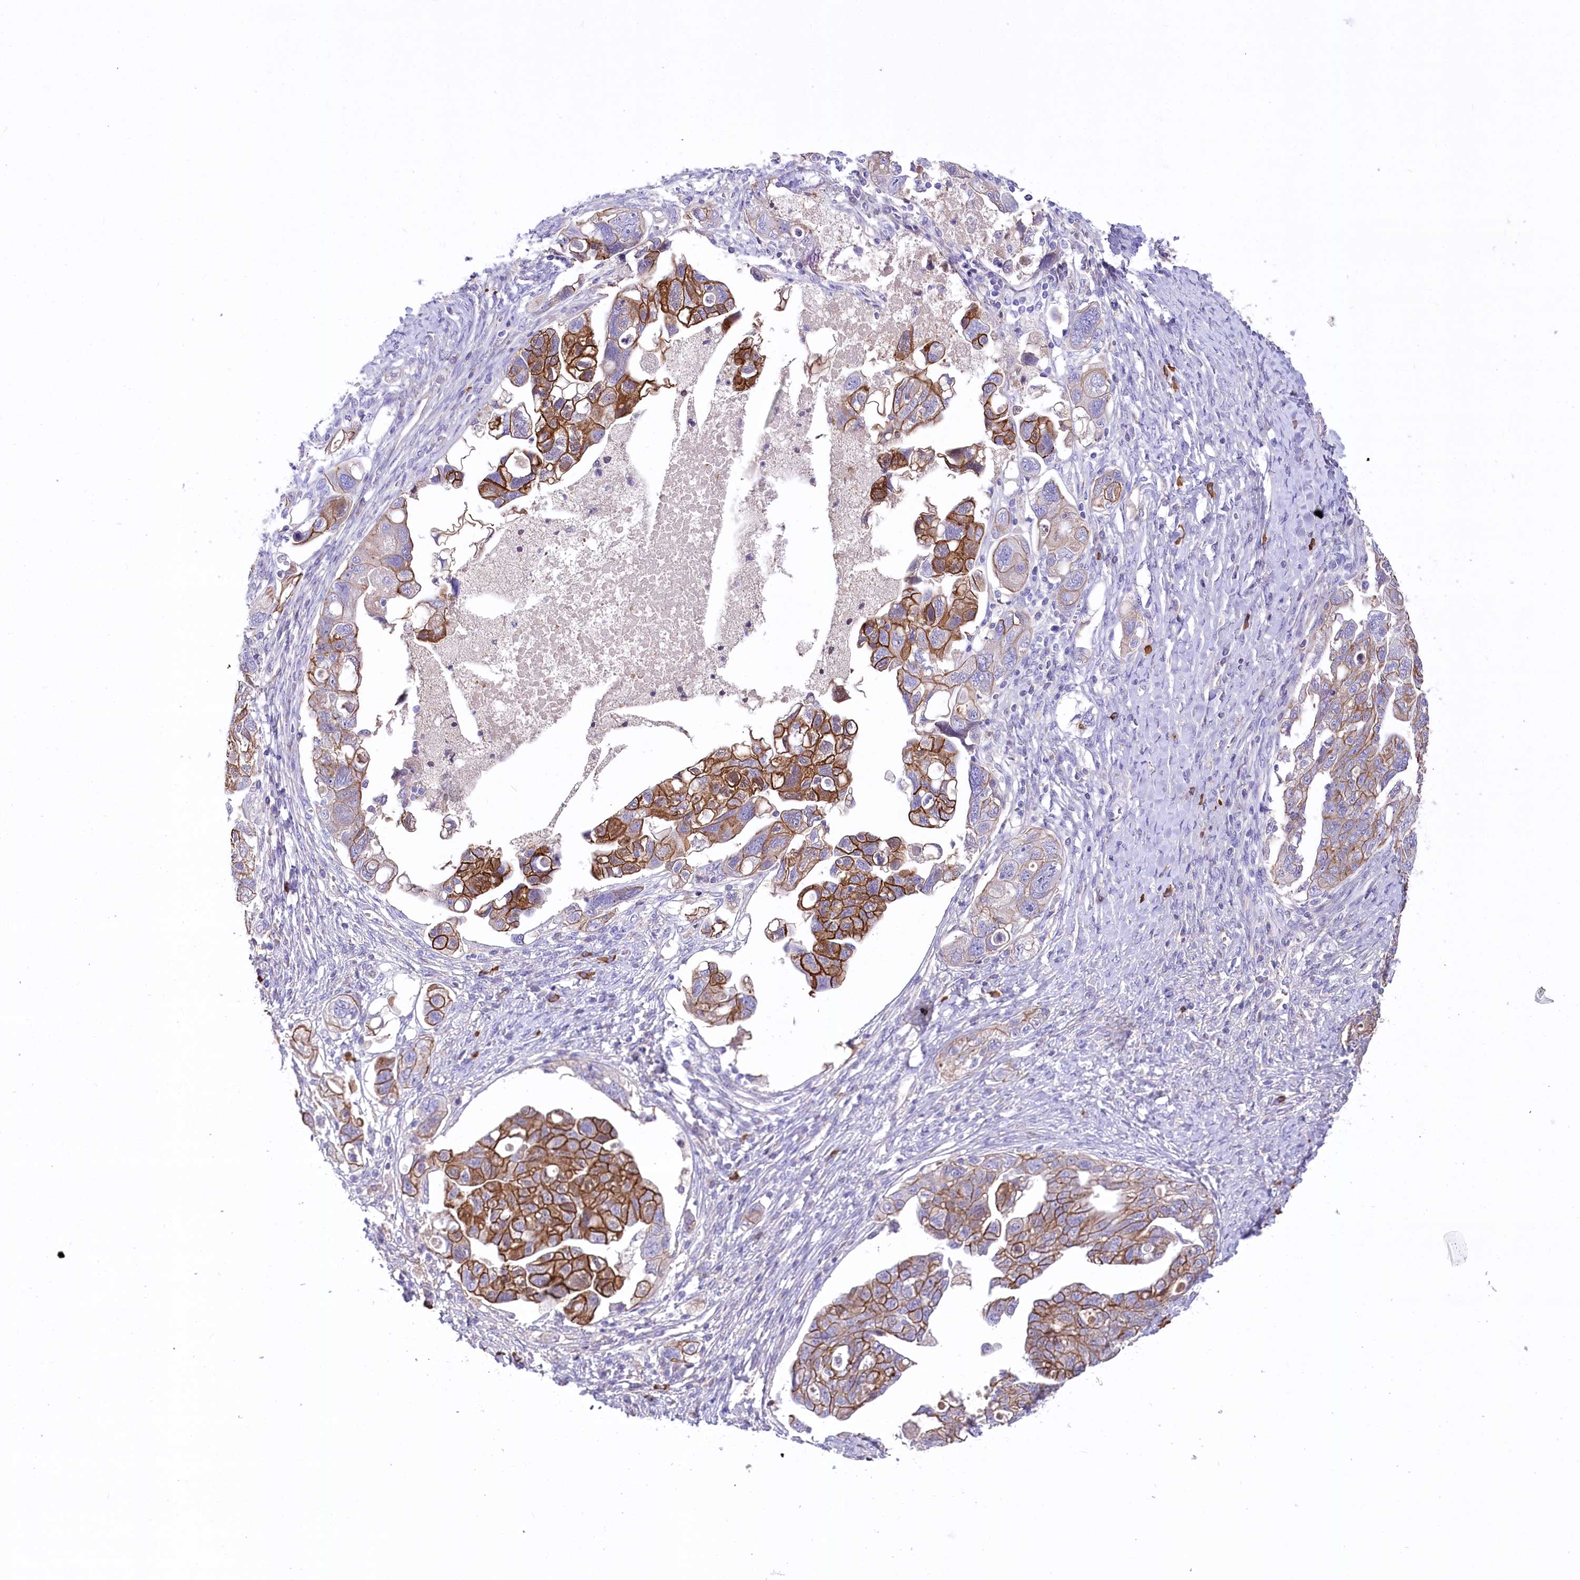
{"staining": {"intensity": "moderate", "quantity": "25%-75%", "location": "cytoplasmic/membranous"}, "tissue": "ovarian cancer", "cell_type": "Tumor cells", "image_type": "cancer", "snomed": [{"axis": "morphology", "description": "Carcinoma, NOS"}, {"axis": "morphology", "description": "Cystadenocarcinoma, serous, NOS"}, {"axis": "topography", "description": "Ovary"}], "caption": "Protein expression analysis of human ovarian cancer (carcinoma) reveals moderate cytoplasmic/membranous expression in approximately 25%-75% of tumor cells.", "gene": "CEP164", "patient": {"sex": "female", "age": 69}}